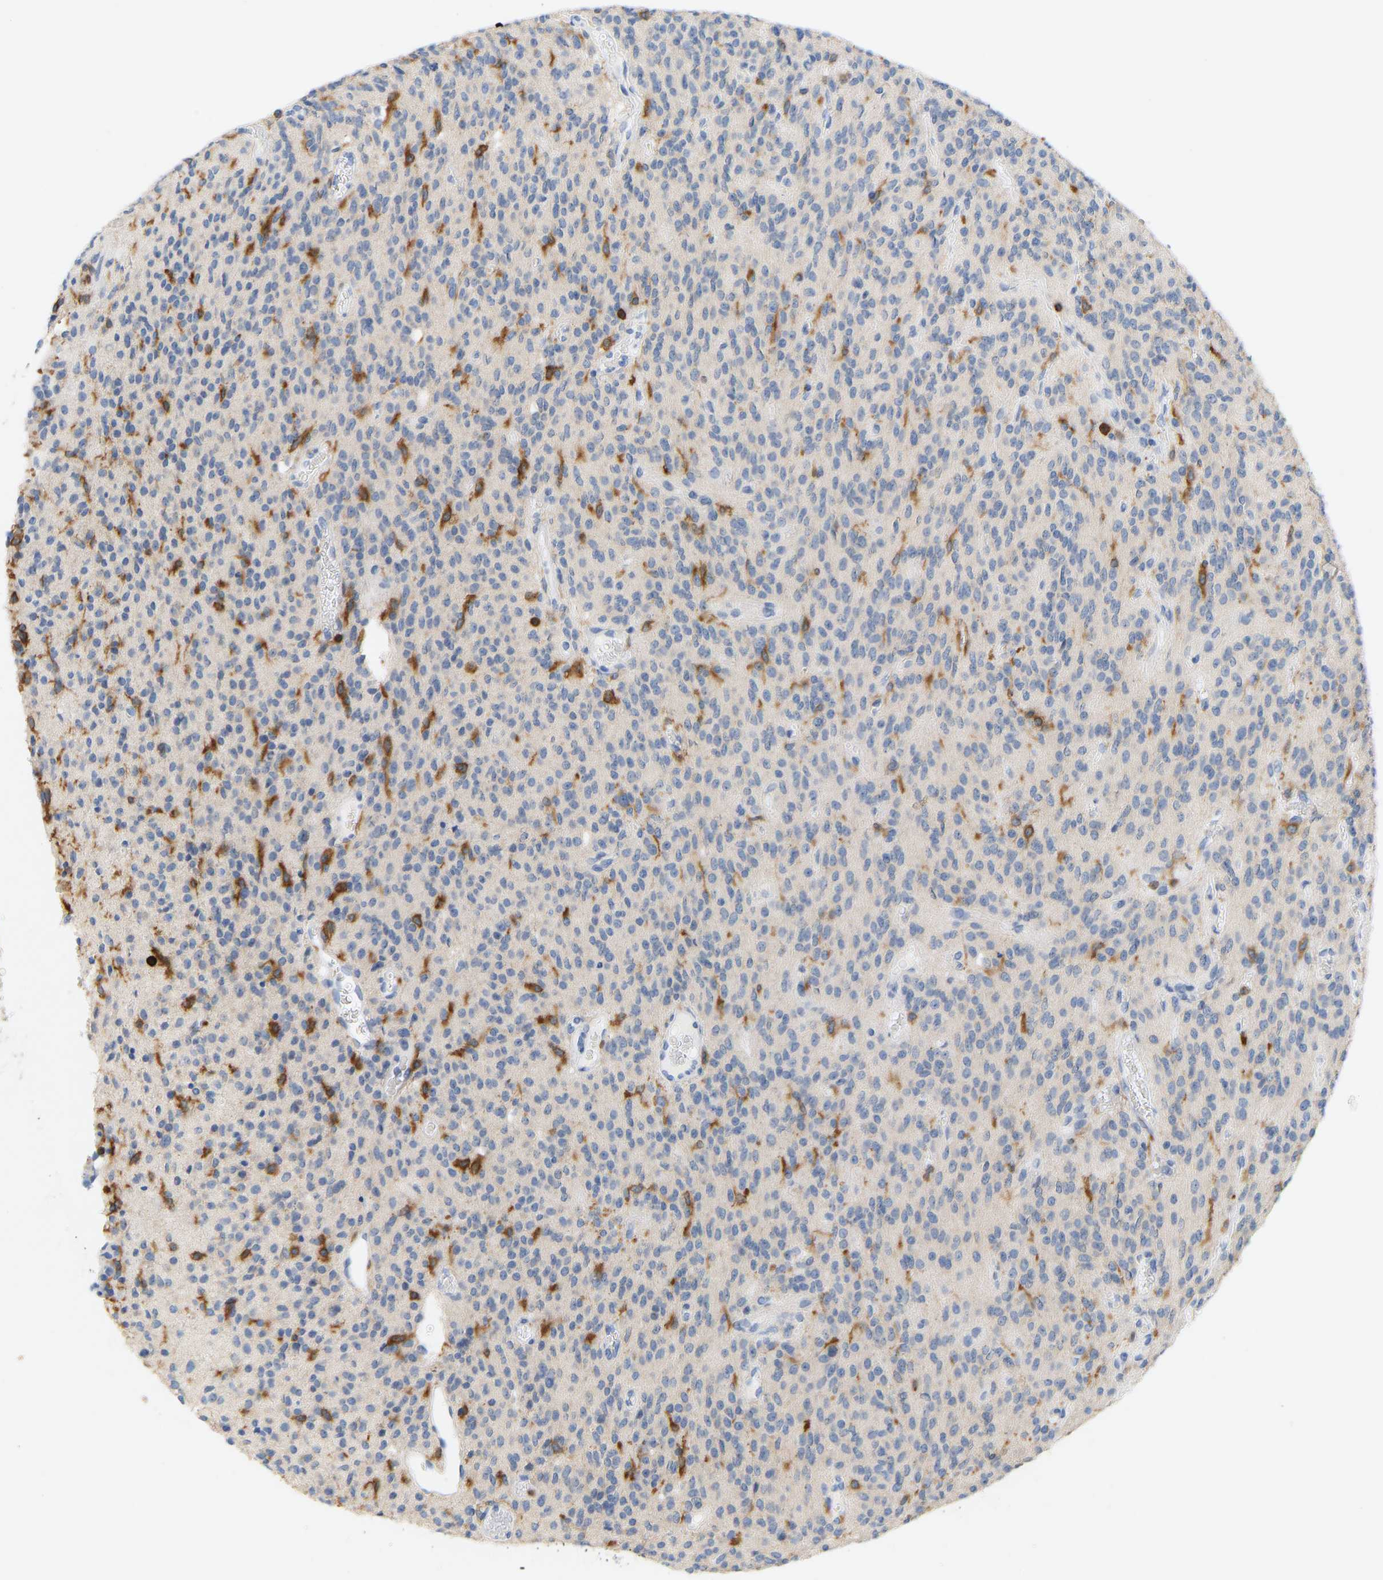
{"staining": {"intensity": "negative", "quantity": "none", "location": "none"}, "tissue": "glioma", "cell_type": "Tumor cells", "image_type": "cancer", "snomed": [{"axis": "morphology", "description": "Glioma, malignant, High grade"}, {"axis": "topography", "description": "Brain"}], "caption": "Tumor cells are negative for brown protein staining in glioma.", "gene": "EVL", "patient": {"sex": "male", "age": 34}}